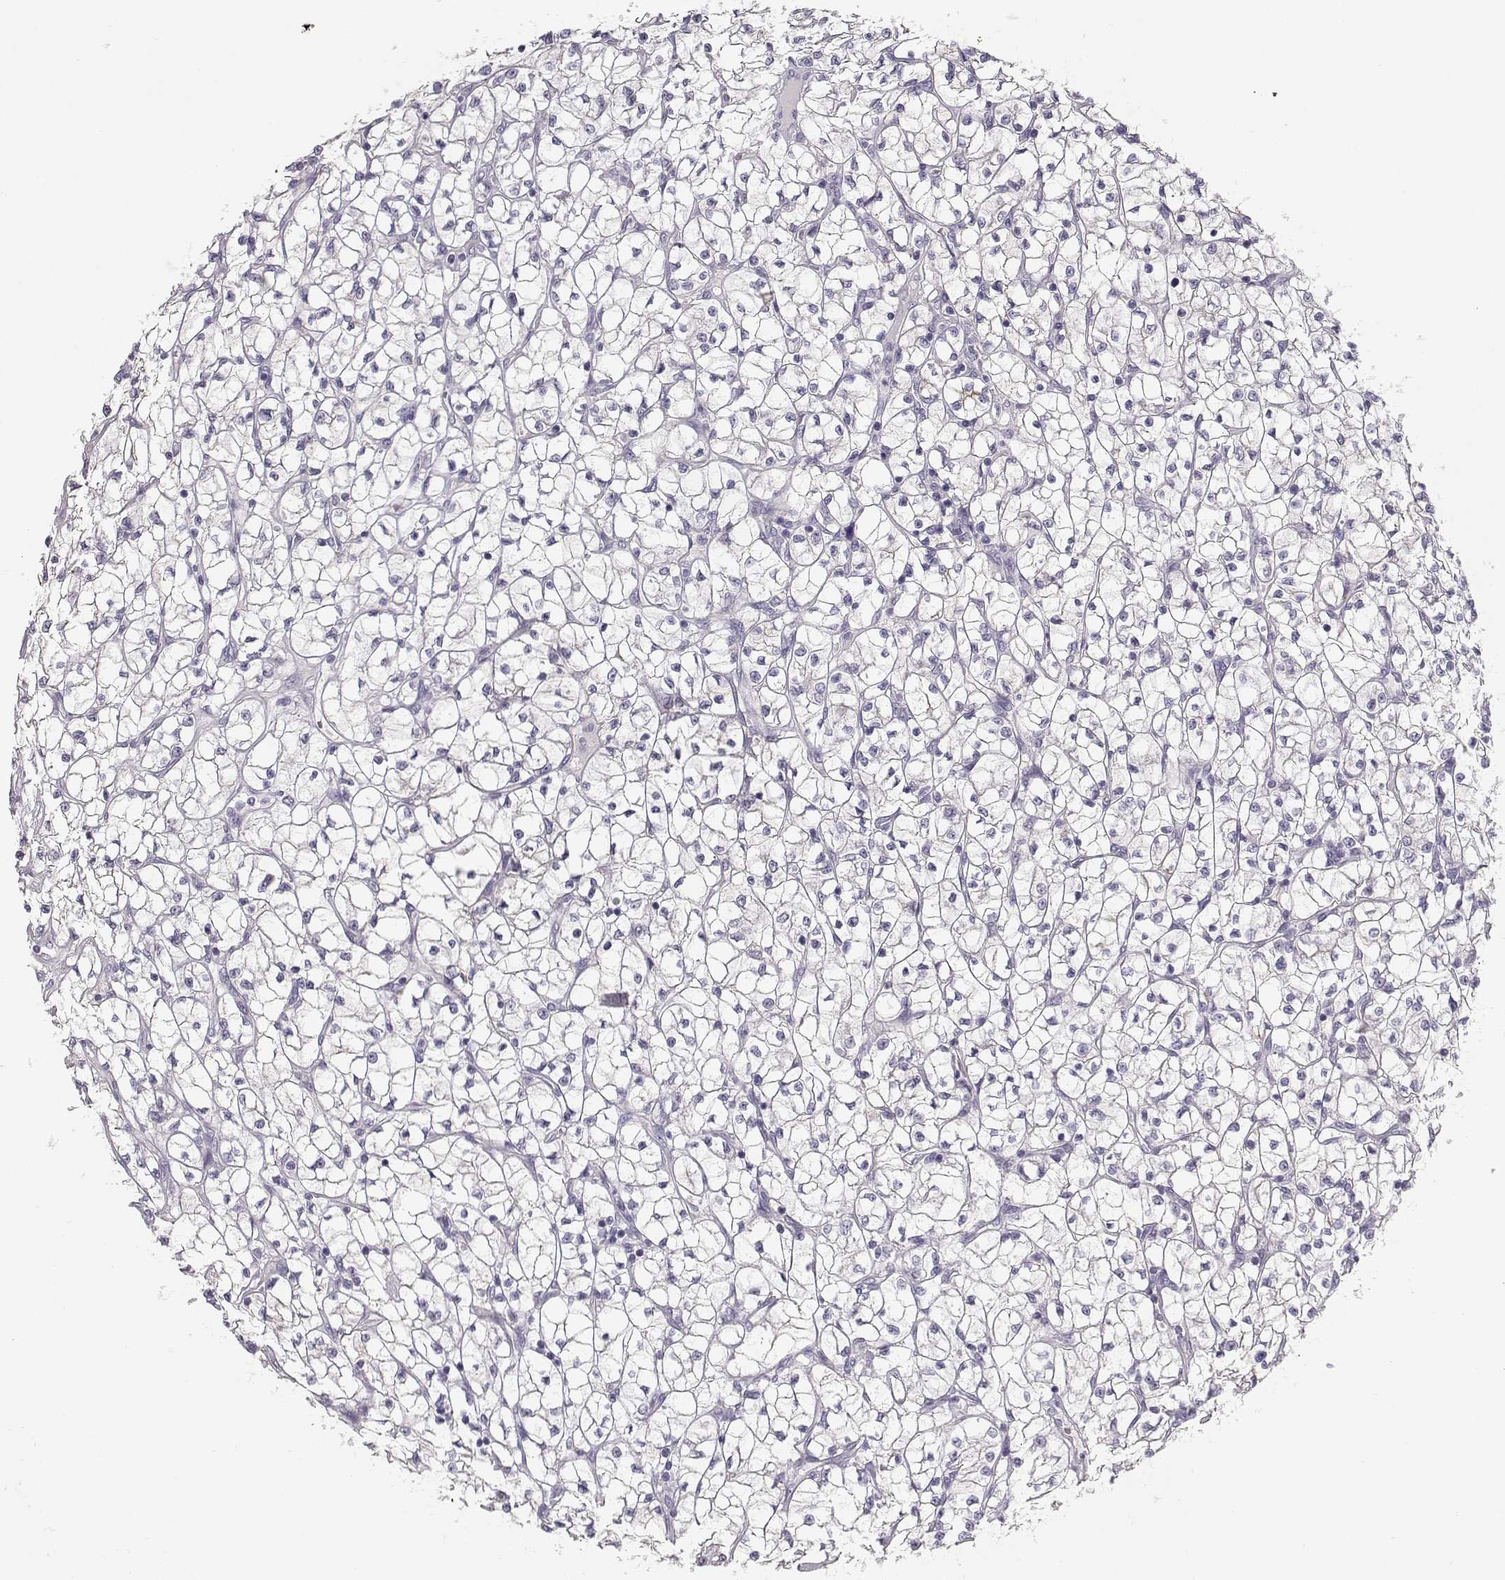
{"staining": {"intensity": "negative", "quantity": "none", "location": "none"}, "tissue": "renal cancer", "cell_type": "Tumor cells", "image_type": "cancer", "snomed": [{"axis": "morphology", "description": "Adenocarcinoma, NOS"}, {"axis": "topography", "description": "Kidney"}], "caption": "IHC photomicrograph of neoplastic tissue: human renal cancer stained with DAB demonstrates no significant protein staining in tumor cells. The staining was performed using DAB to visualize the protein expression in brown, while the nuclei were stained in blue with hematoxylin (Magnification: 20x).", "gene": "TTC26", "patient": {"sex": "female", "age": 64}}